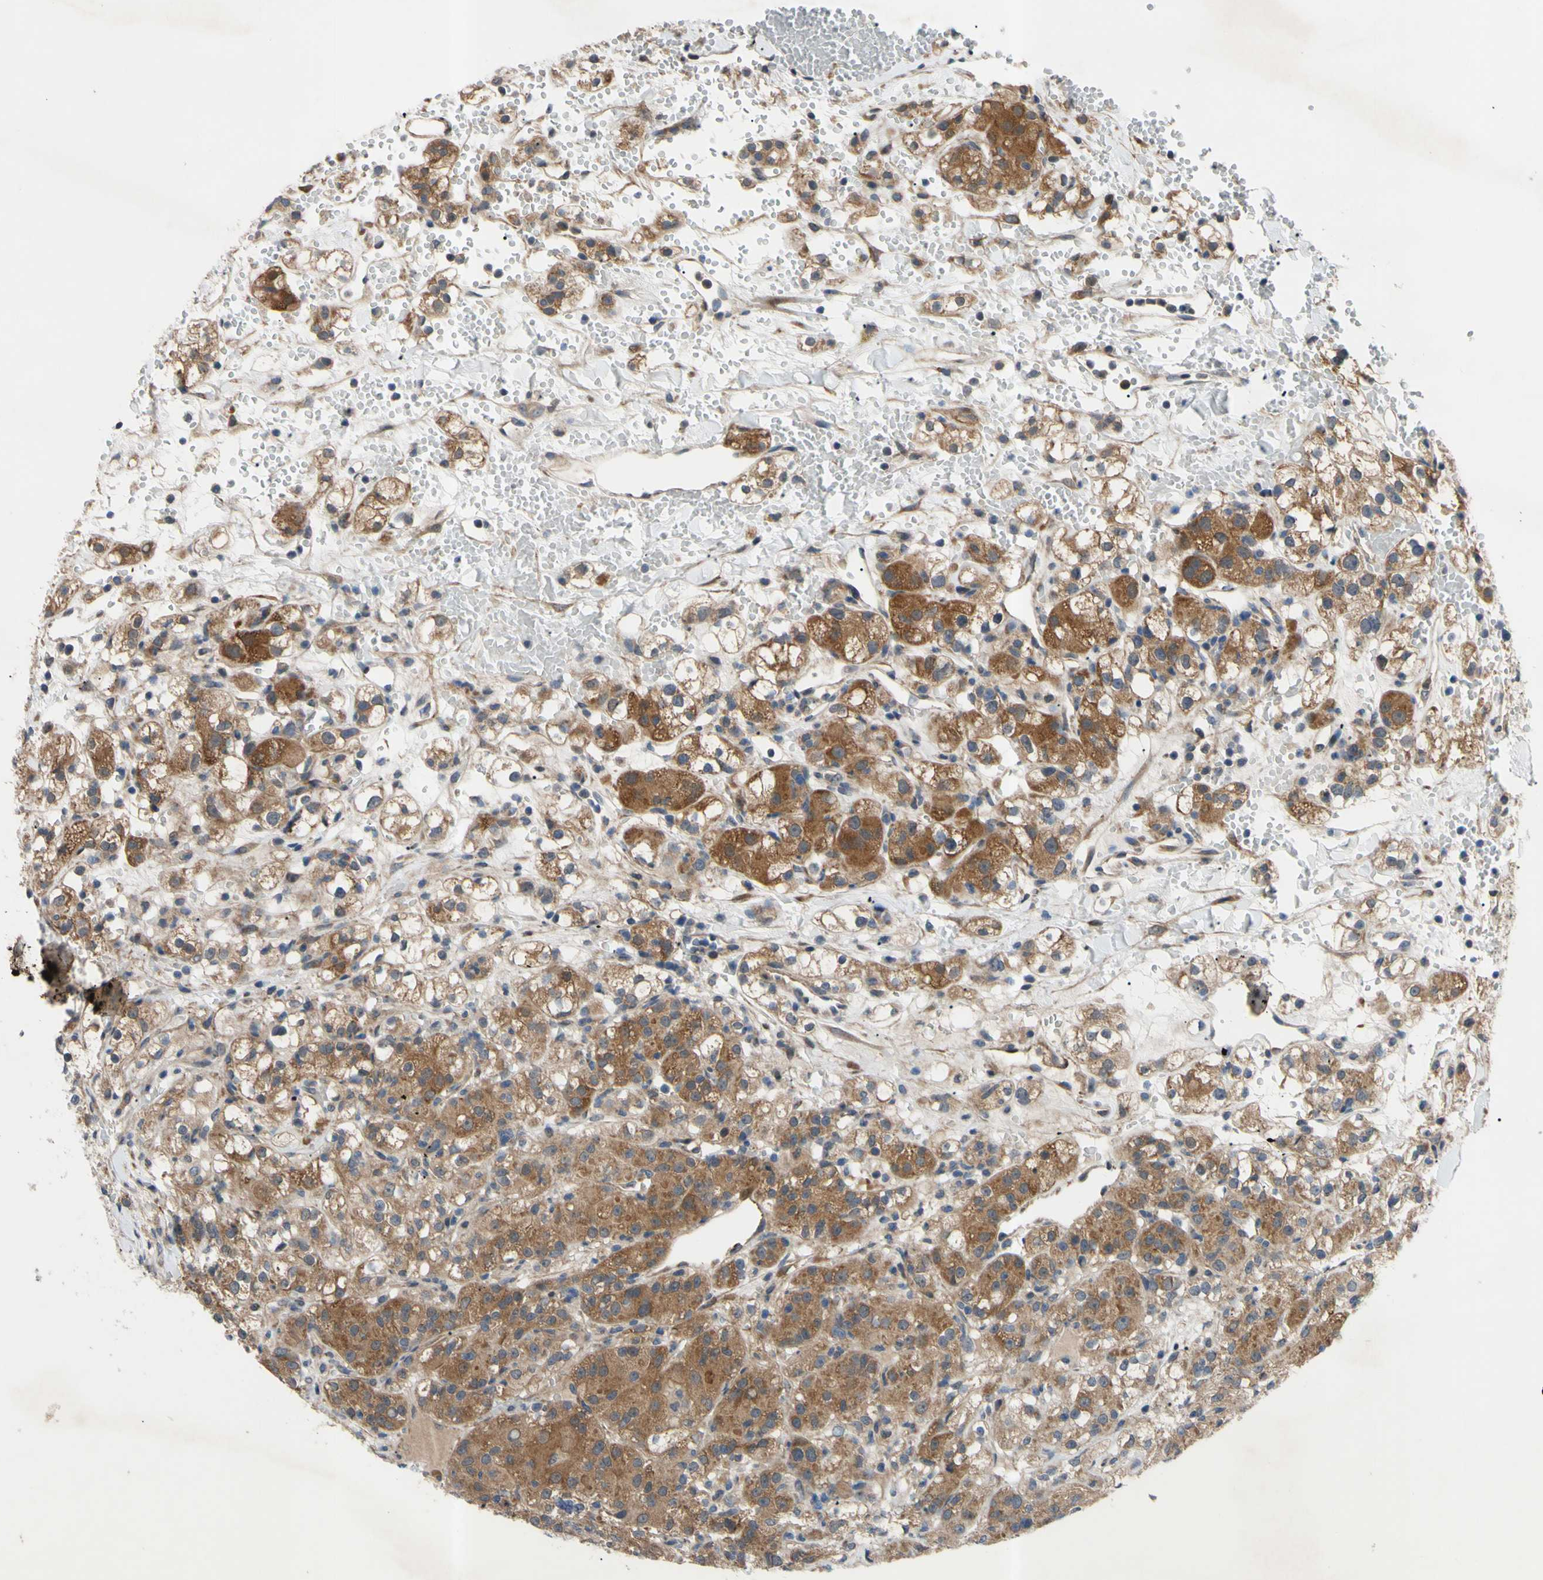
{"staining": {"intensity": "moderate", "quantity": ">75%", "location": "cytoplasmic/membranous"}, "tissue": "renal cancer", "cell_type": "Tumor cells", "image_type": "cancer", "snomed": [{"axis": "morphology", "description": "Adenocarcinoma, NOS"}, {"axis": "topography", "description": "Kidney"}], "caption": "Immunohistochemistry (IHC) image of renal cancer (adenocarcinoma) stained for a protein (brown), which shows medium levels of moderate cytoplasmic/membranous expression in about >75% of tumor cells.", "gene": "SVIL", "patient": {"sex": "male", "age": 61}}